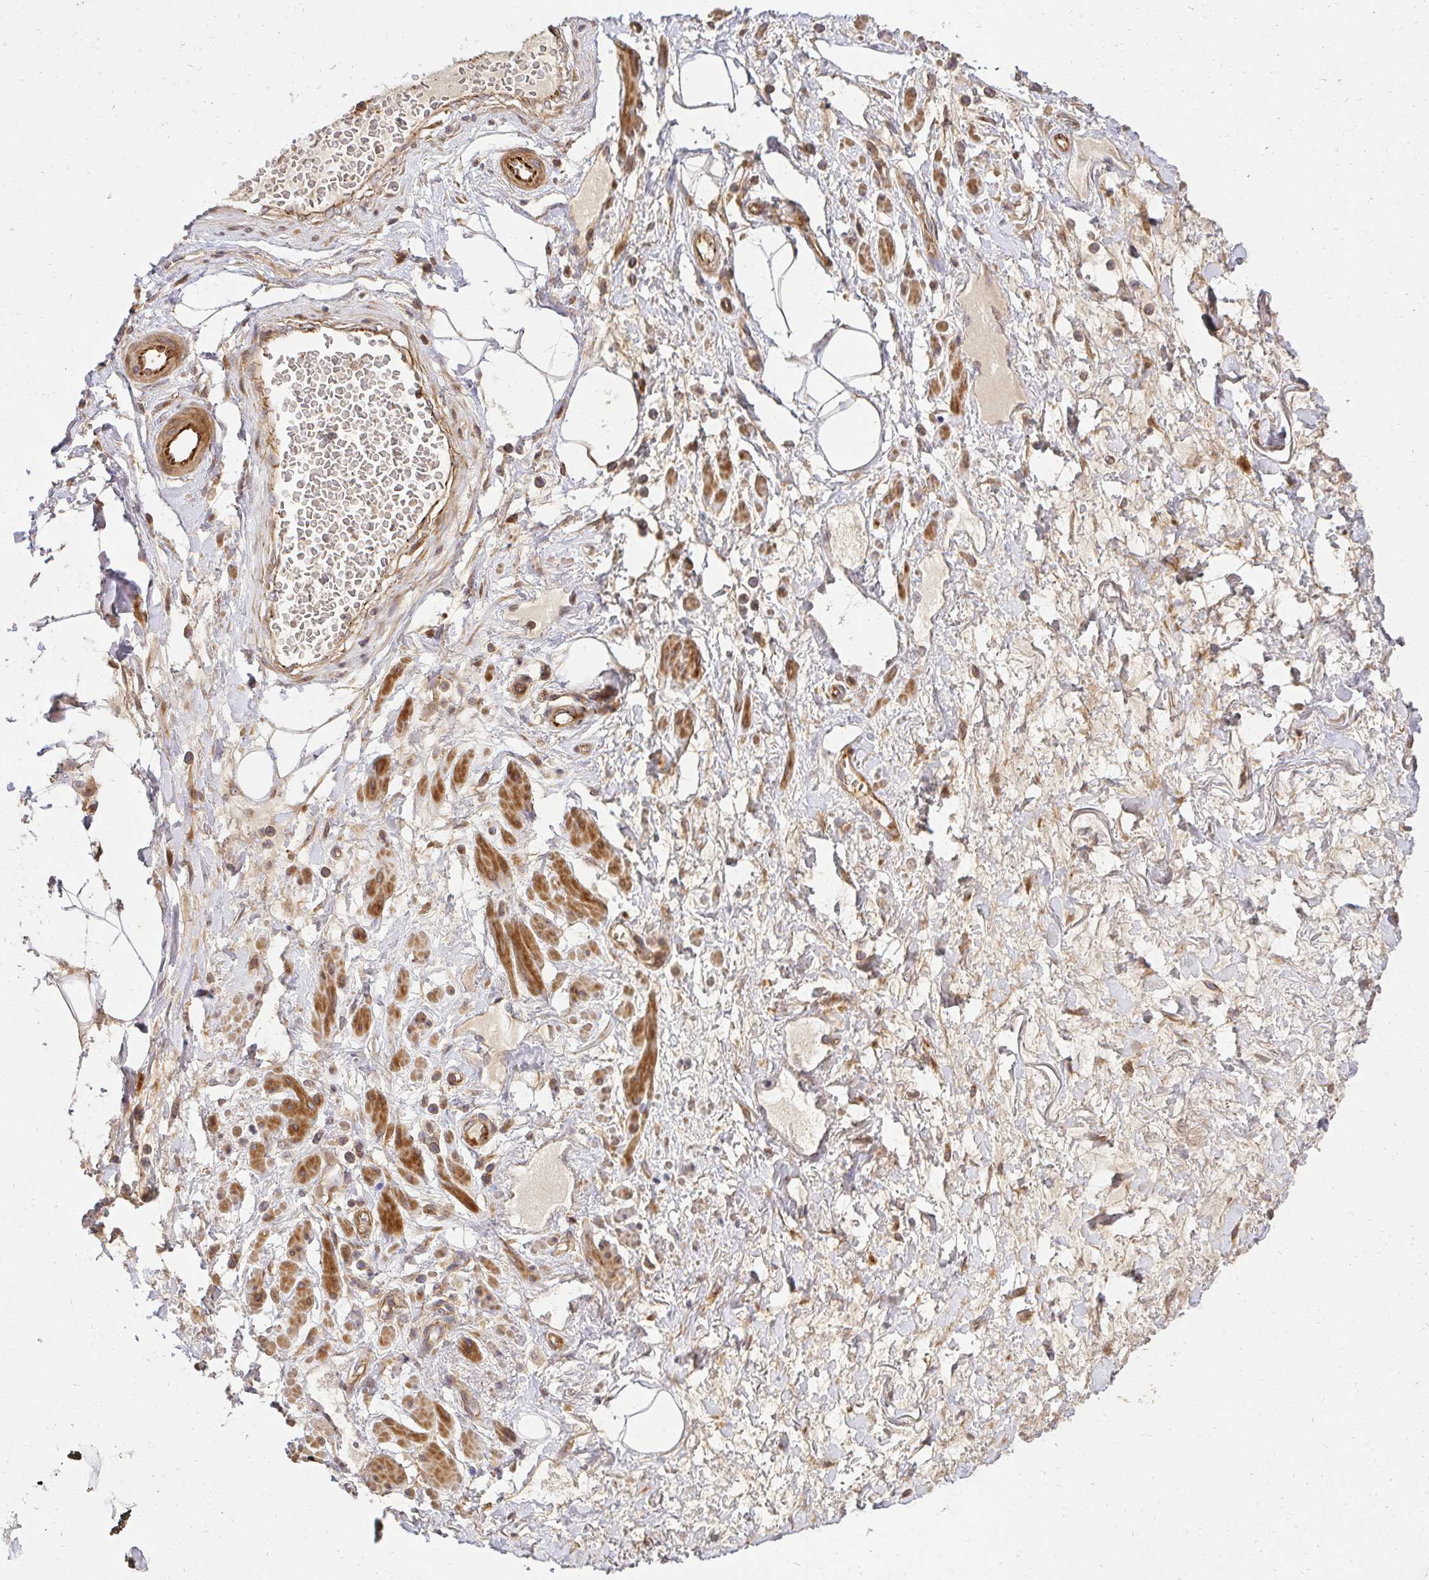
{"staining": {"intensity": "negative", "quantity": "none", "location": "none"}, "tissue": "adipose tissue", "cell_type": "Adipocytes", "image_type": "normal", "snomed": [{"axis": "morphology", "description": "Normal tissue, NOS"}, {"axis": "topography", "description": "Vagina"}, {"axis": "topography", "description": "Peripheral nerve tissue"}], "caption": "The image demonstrates no significant expression in adipocytes of adipose tissue.", "gene": "PSMA4", "patient": {"sex": "female", "age": 71}}